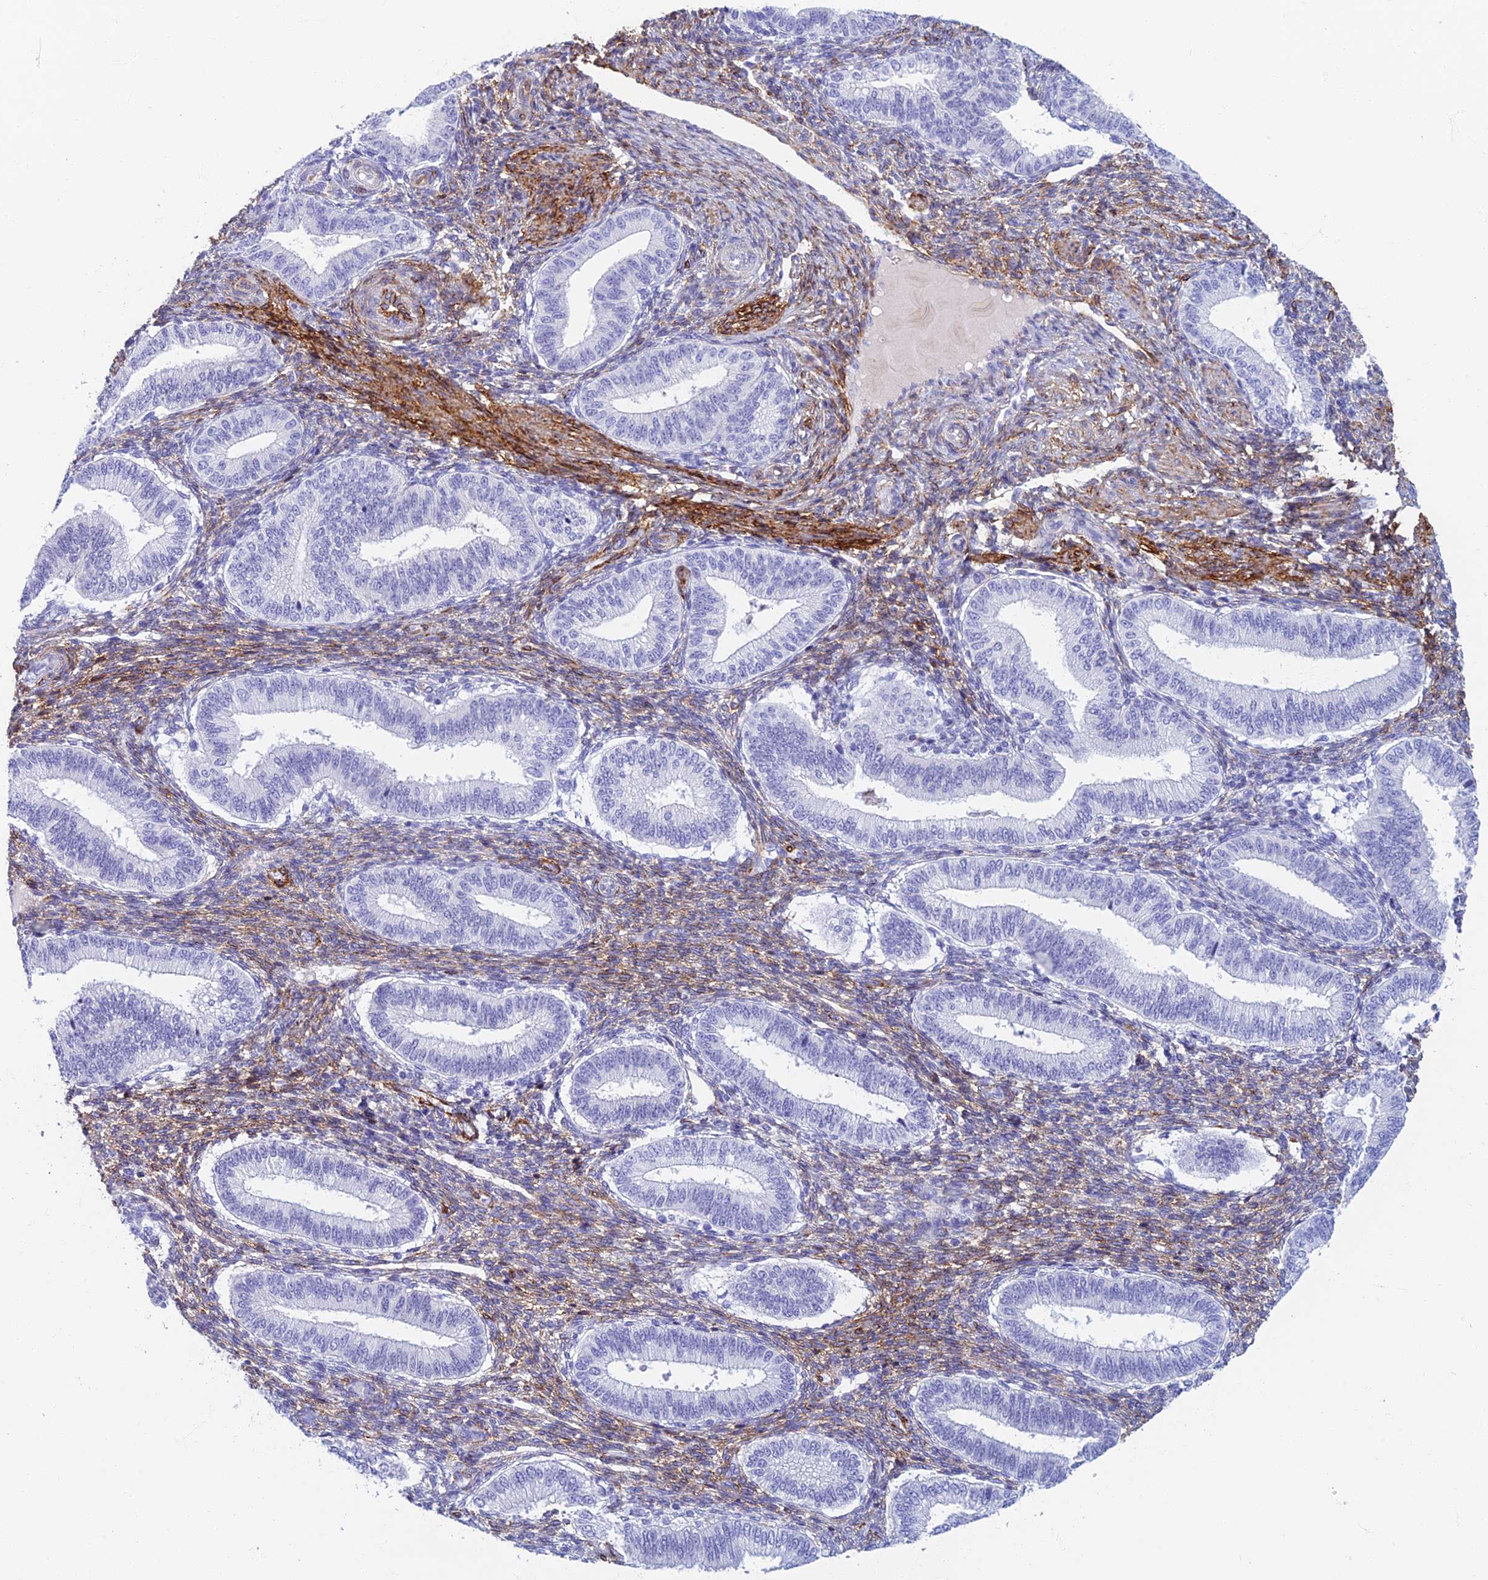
{"staining": {"intensity": "negative", "quantity": "none", "location": "none"}, "tissue": "endometrium", "cell_type": "Cells in endometrial stroma", "image_type": "normal", "snomed": [{"axis": "morphology", "description": "Normal tissue, NOS"}, {"axis": "topography", "description": "Endometrium"}], "caption": "This is a photomicrograph of IHC staining of unremarkable endometrium, which shows no positivity in cells in endometrial stroma. The staining is performed using DAB (3,3'-diaminobenzidine) brown chromogen with nuclei counter-stained in using hematoxylin.", "gene": "ETFRF1", "patient": {"sex": "female", "age": 39}}